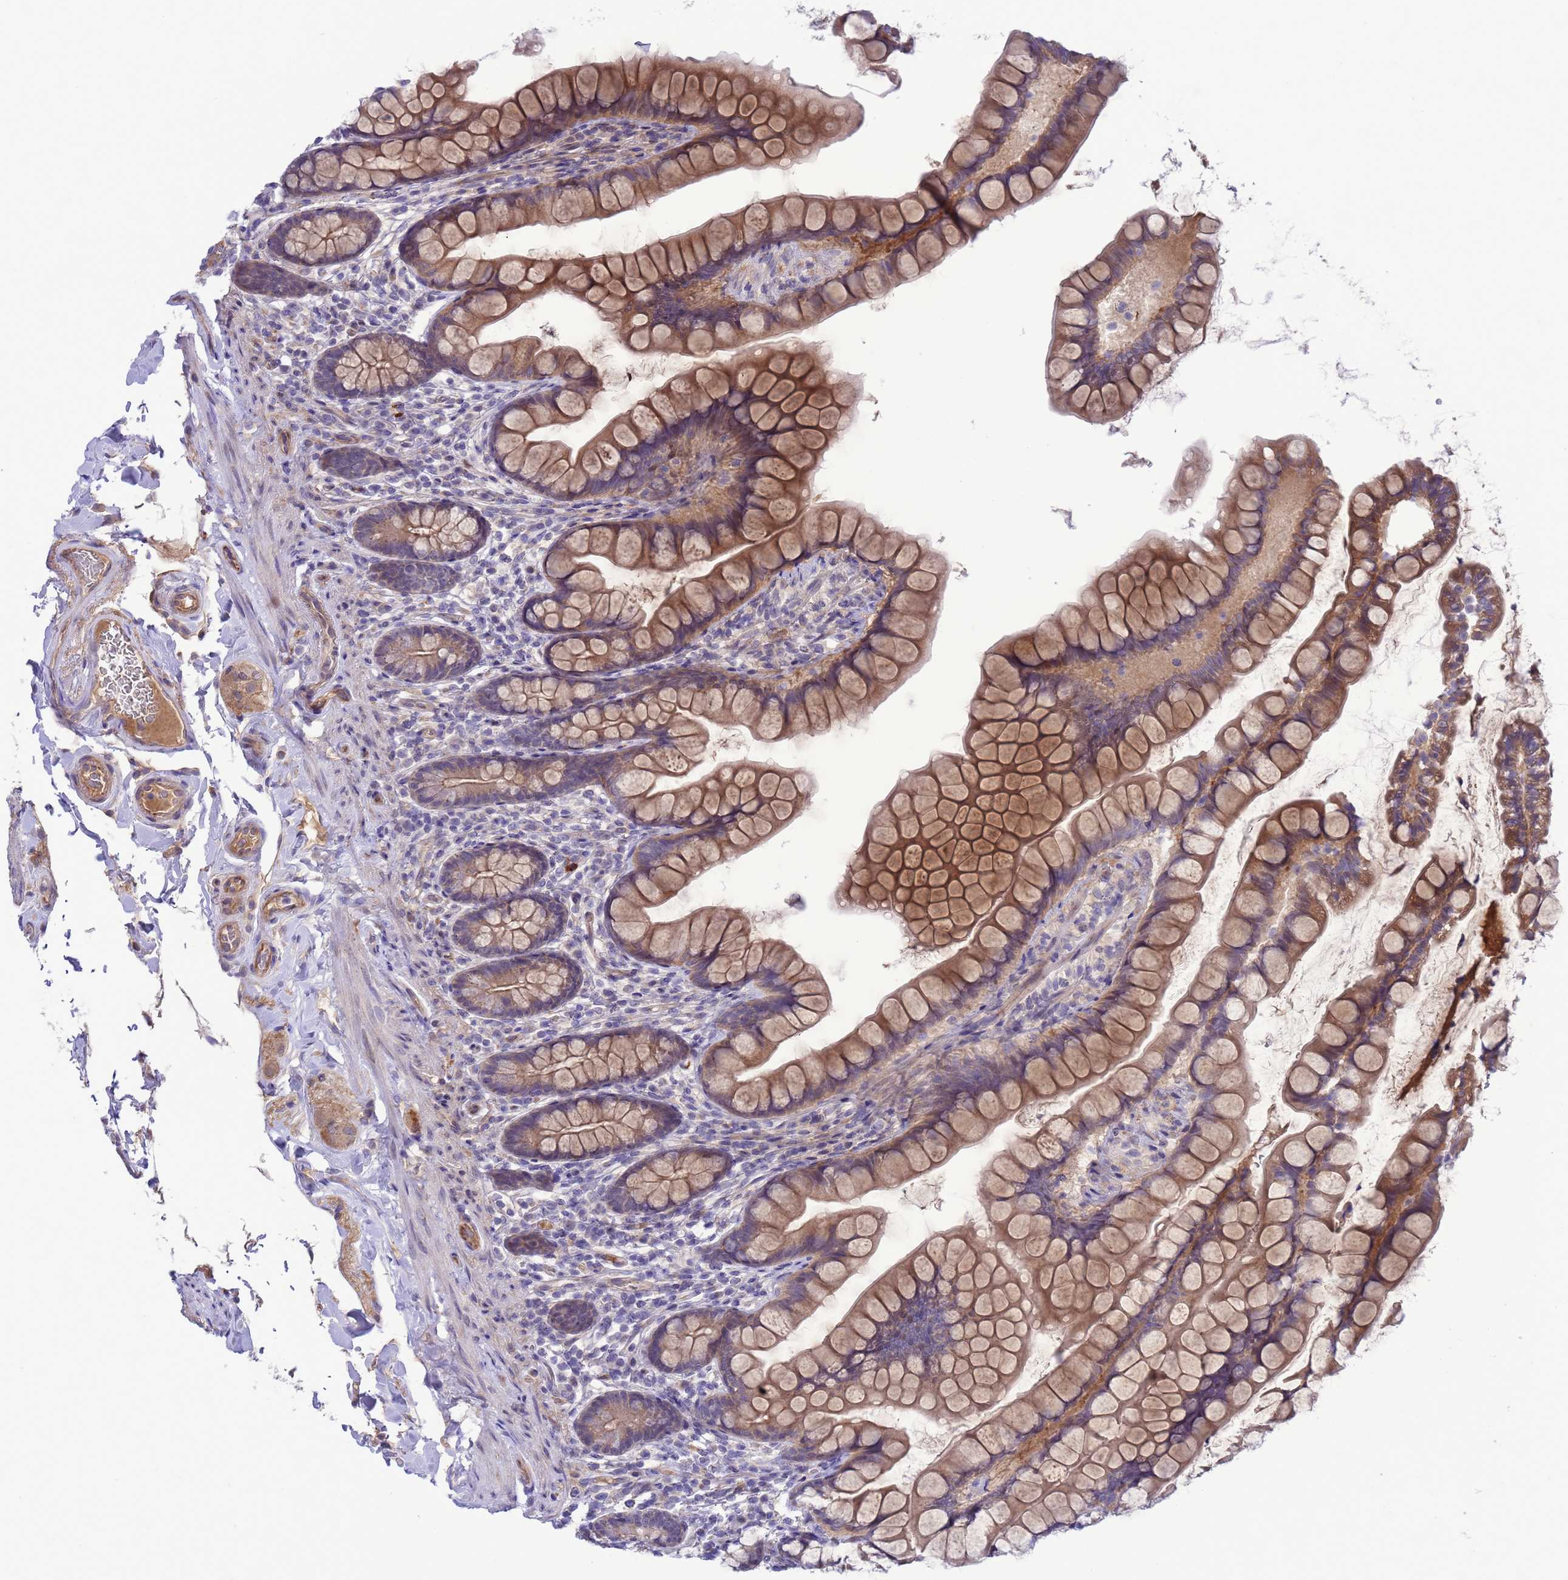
{"staining": {"intensity": "moderate", "quantity": ">75%", "location": "cytoplasmic/membranous"}, "tissue": "small intestine", "cell_type": "Glandular cells", "image_type": "normal", "snomed": [{"axis": "morphology", "description": "Normal tissue, NOS"}, {"axis": "topography", "description": "Small intestine"}], "caption": "A medium amount of moderate cytoplasmic/membranous staining is appreciated in approximately >75% of glandular cells in normal small intestine.", "gene": "GJA10", "patient": {"sex": "male", "age": 70}}